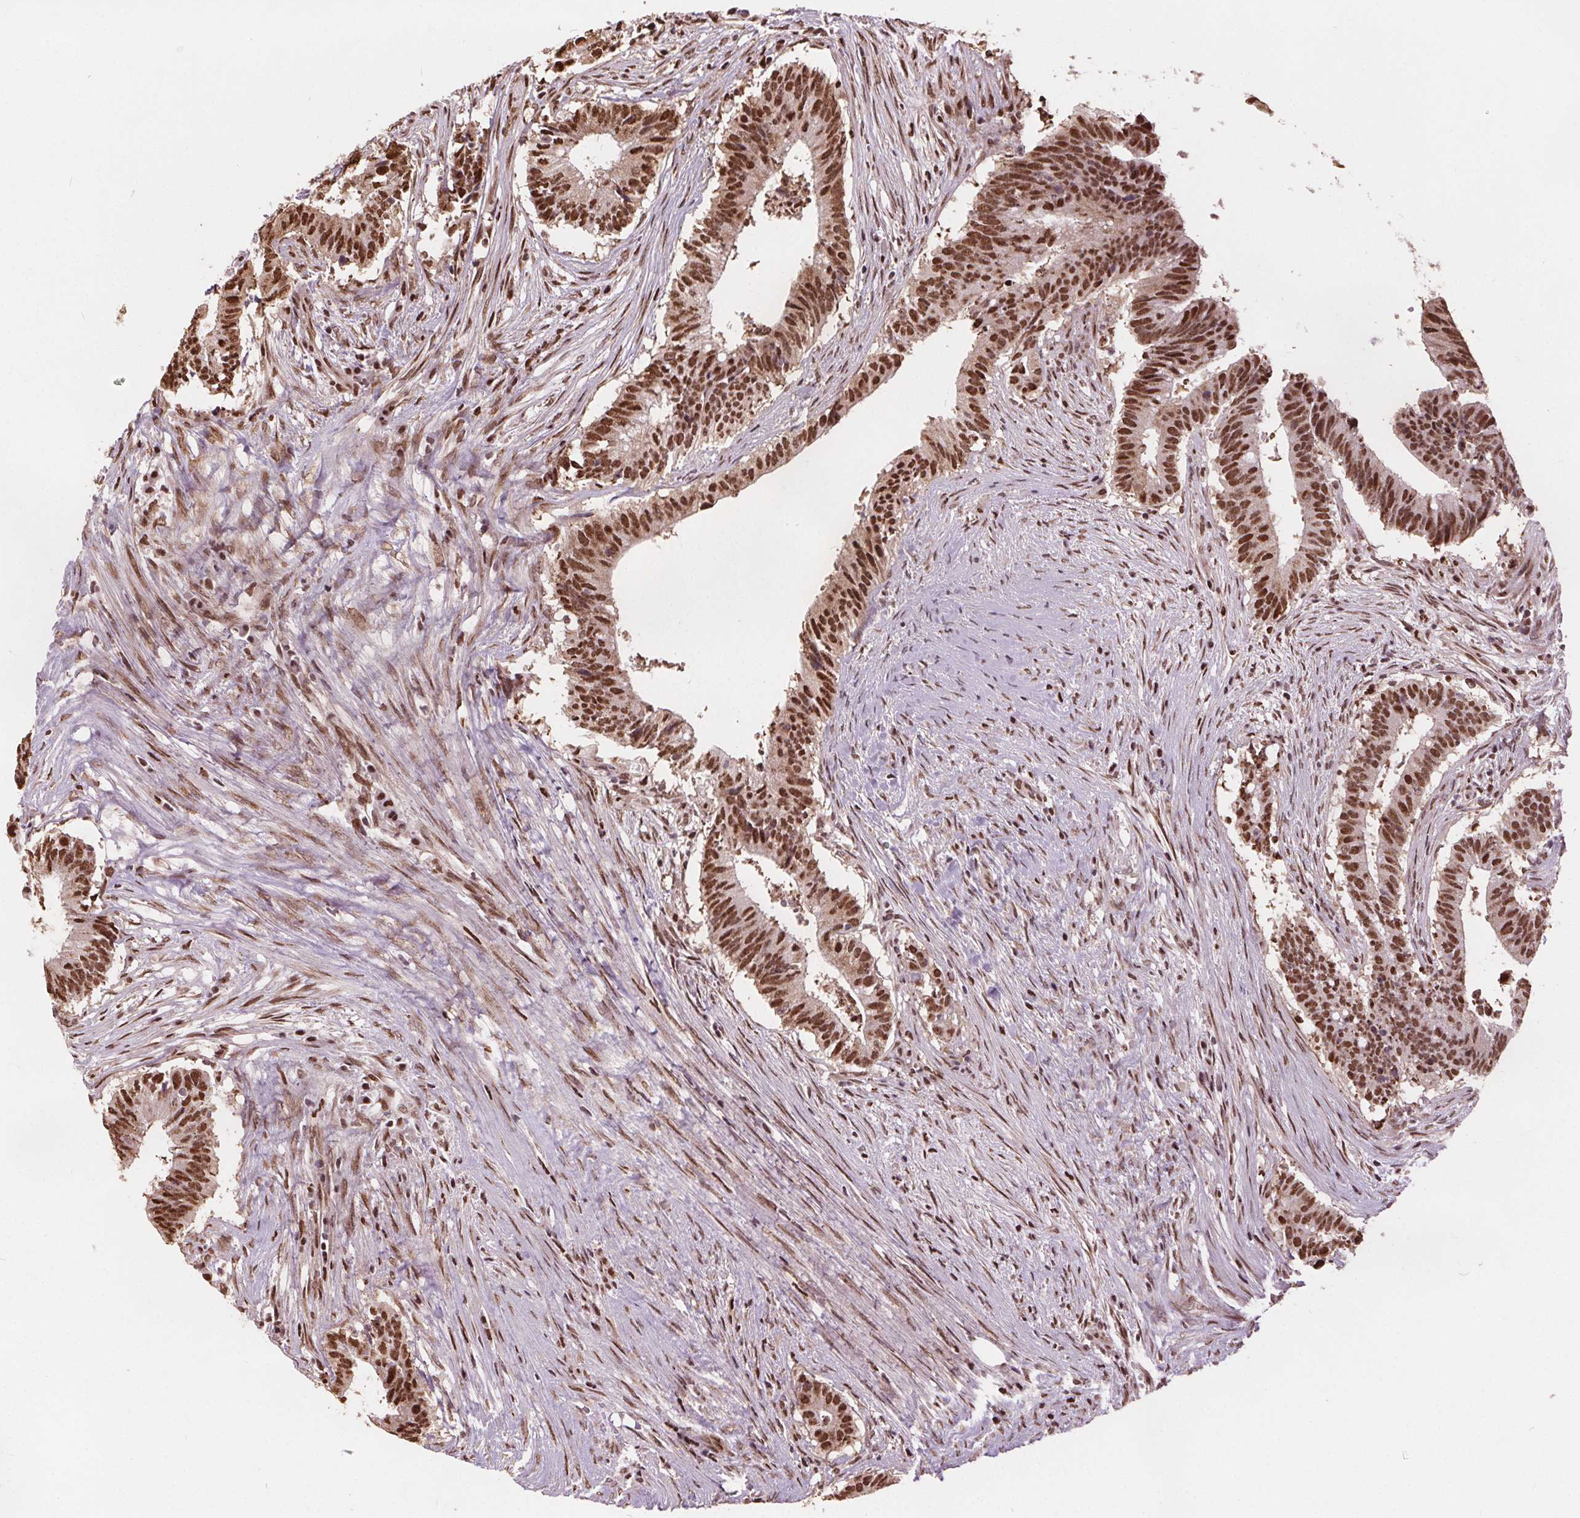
{"staining": {"intensity": "strong", "quantity": ">75%", "location": "nuclear"}, "tissue": "colorectal cancer", "cell_type": "Tumor cells", "image_type": "cancer", "snomed": [{"axis": "morphology", "description": "Adenocarcinoma, NOS"}, {"axis": "topography", "description": "Colon"}], "caption": "Immunohistochemical staining of human colorectal cancer (adenocarcinoma) reveals high levels of strong nuclear protein expression in about >75% of tumor cells.", "gene": "ISLR2", "patient": {"sex": "female", "age": 43}}